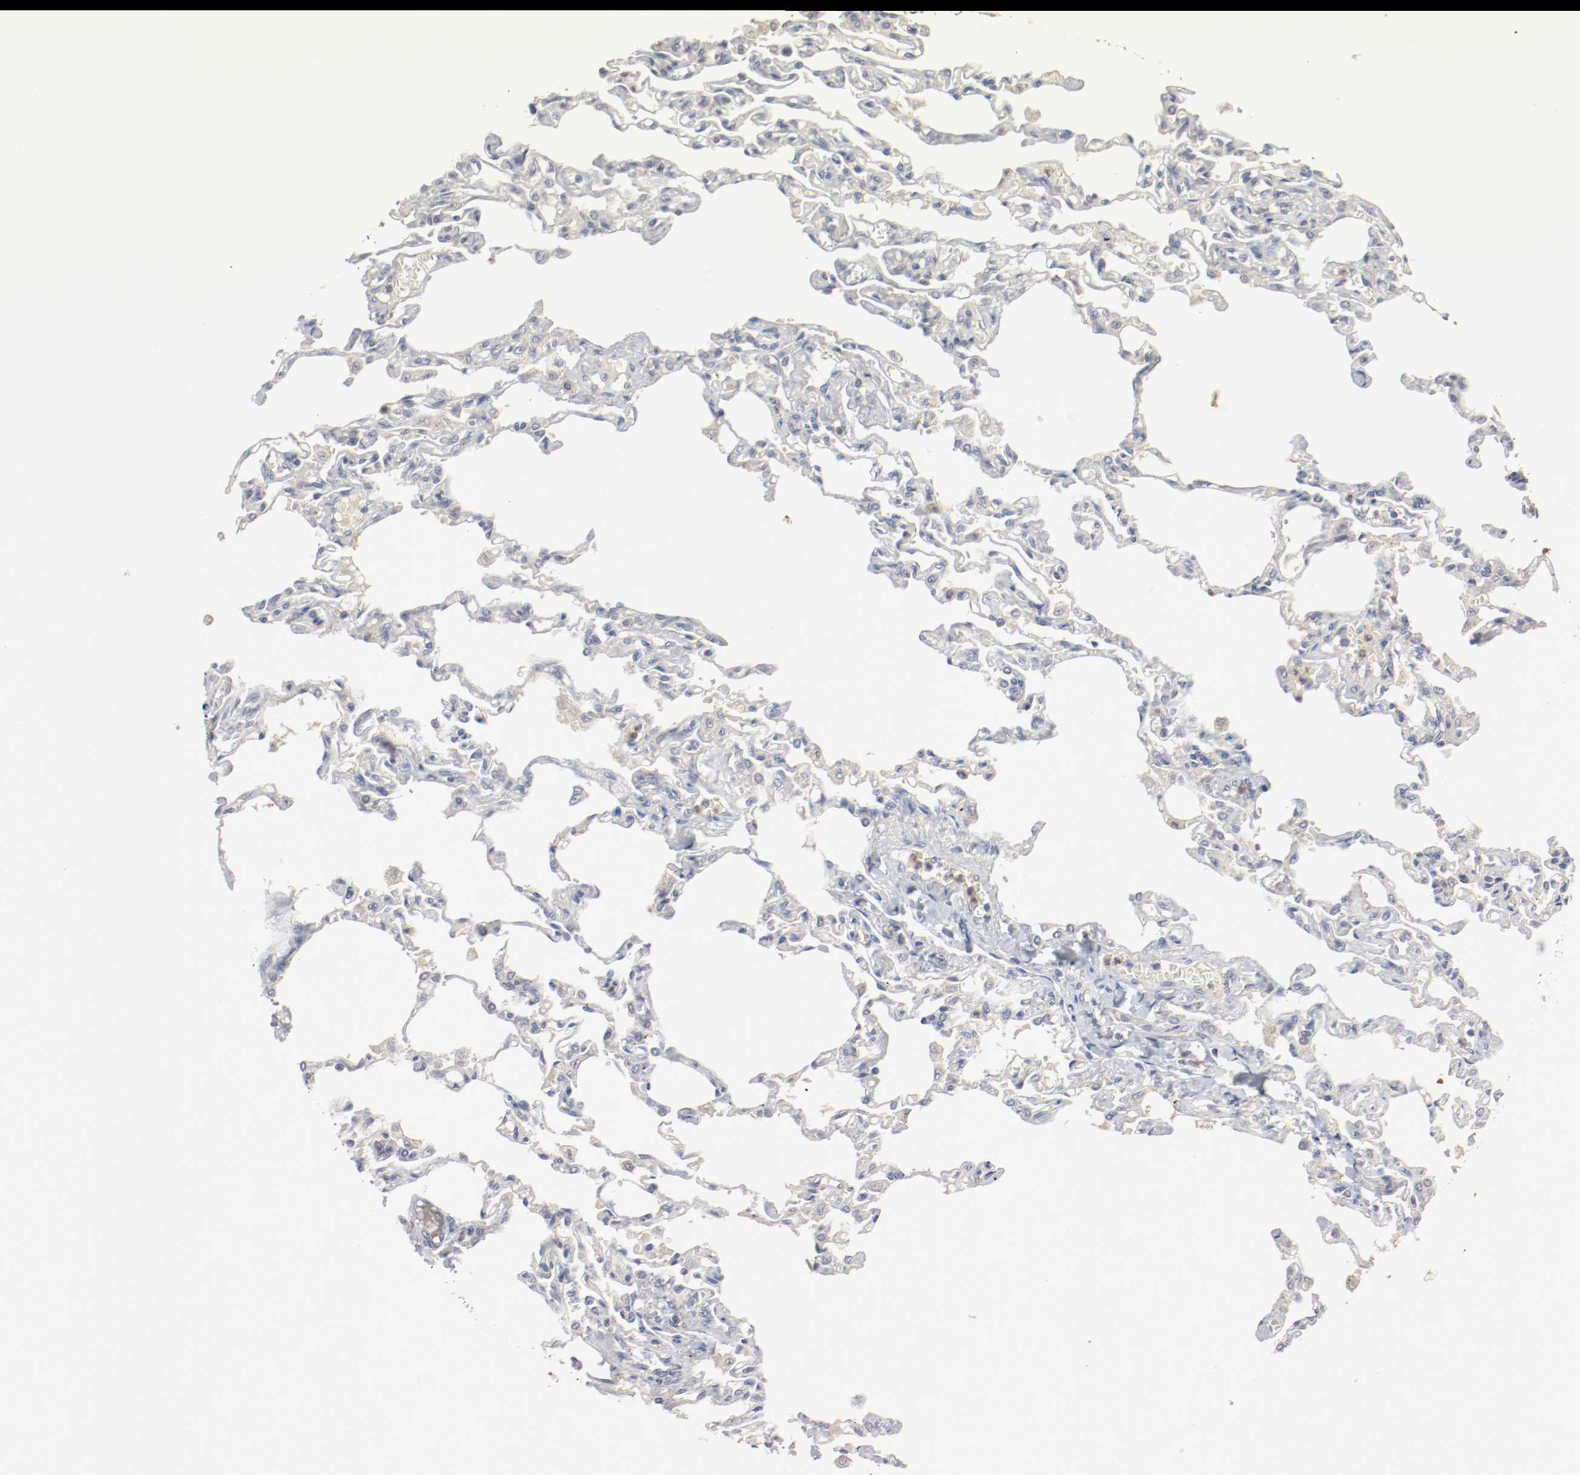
{"staining": {"intensity": "weak", "quantity": "<25%", "location": "cytoplasmic/membranous"}, "tissue": "lung", "cell_type": "Alveolar cells", "image_type": "normal", "snomed": [{"axis": "morphology", "description": "Normal tissue, NOS"}, {"axis": "topography", "description": "Lung"}], "caption": "There is no significant staining in alveolar cells of lung. (Immunohistochemistry, brightfield microscopy, high magnification).", "gene": "REN", "patient": {"sex": "male", "age": 21}}